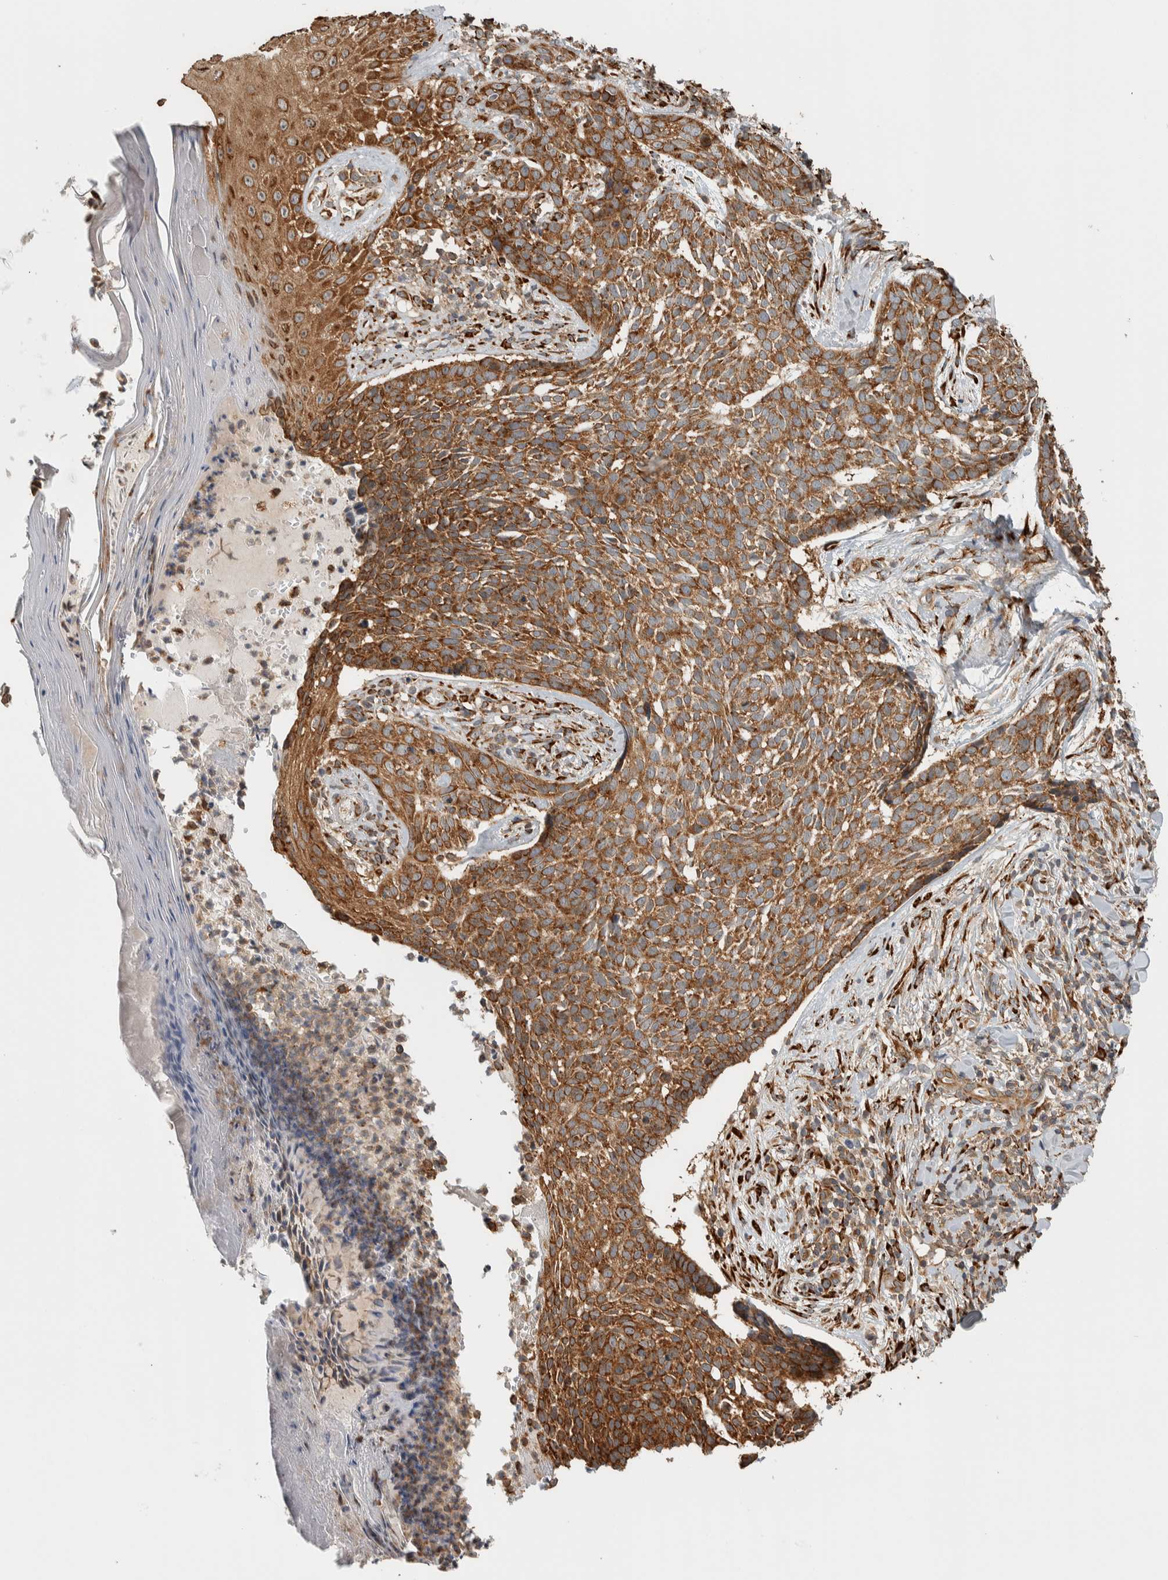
{"staining": {"intensity": "strong", "quantity": ">75%", "location": "cytoplasmic/membranous"}, "tissue": "skin cancer", "cell_type": "Tumor cells", "image_type": "cancer", "snomed": [{"axis": "morphology", "description": "Normal tissue, NOS"}, {"axis": "morphology", "description": "Basal cell carcinoma"}, {"axis": "topography", "description": "Skin"}], "caption": "A micrograph of human skin cancer stained for a protein displays strong cytoplasmic/membranous brown staining in tumor cells.", "gene": "EIF3H", "patient": {"sex": "male", "age": 67}}